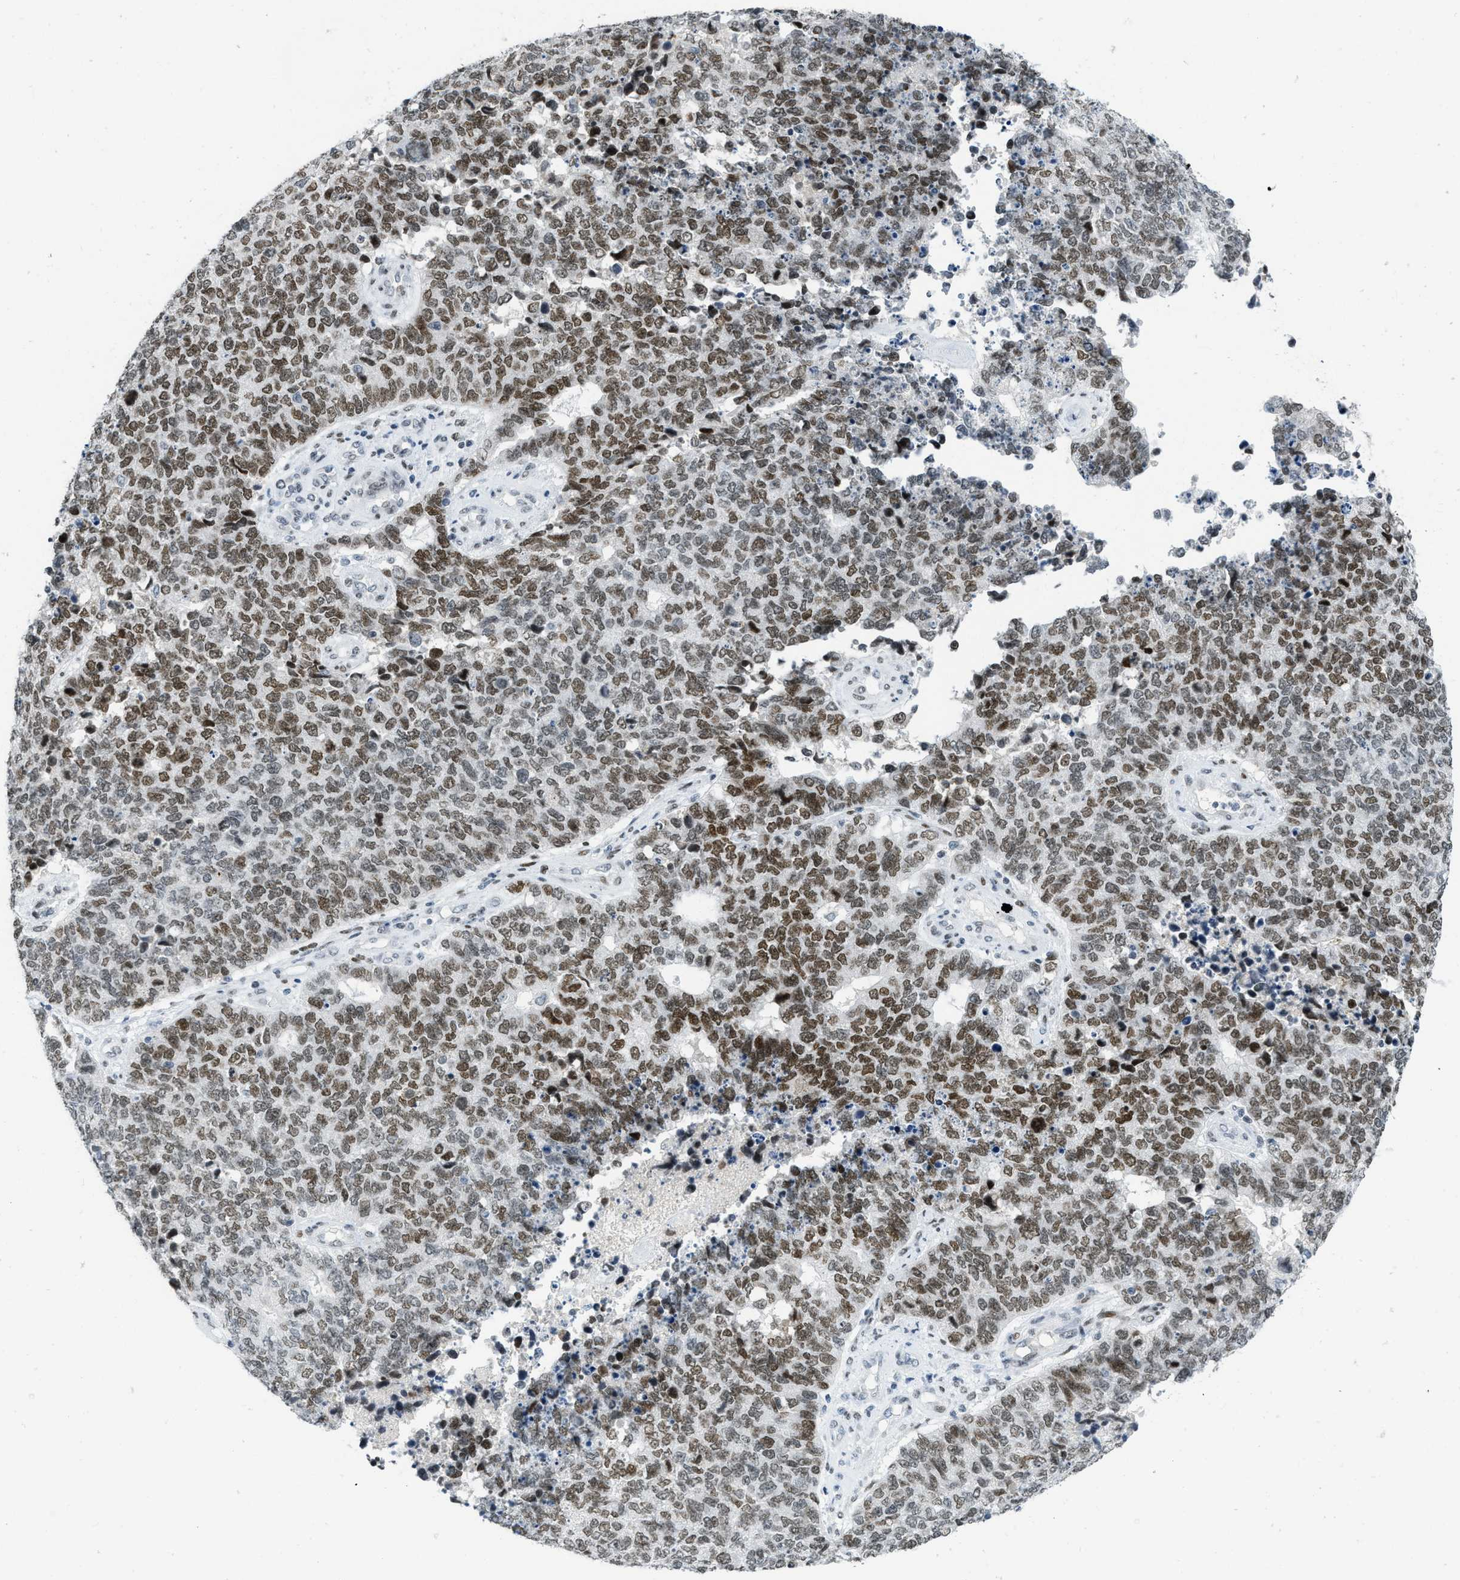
{"staining": {"intensity": "moderate", "quantity": ">75%", "location": "nuclear"}, "tissue": "cervical cancer", "cell_type": "Tumor cells", "image_type": "cancer", "snomed": [{"axis": "morphology", "description": "Squamous cell carcinoma, NOS"}, {"axis": "topography", "description": "Cervix"}], "caption": "Immunohistochemical staining of human cervical squamous cell carcinoma reveals medium levels of moderate nuclear protein positivity in approximately >75% of tumor cells.", "gene": "PBX1", "patient": {"sex": "female", "age": 63}}